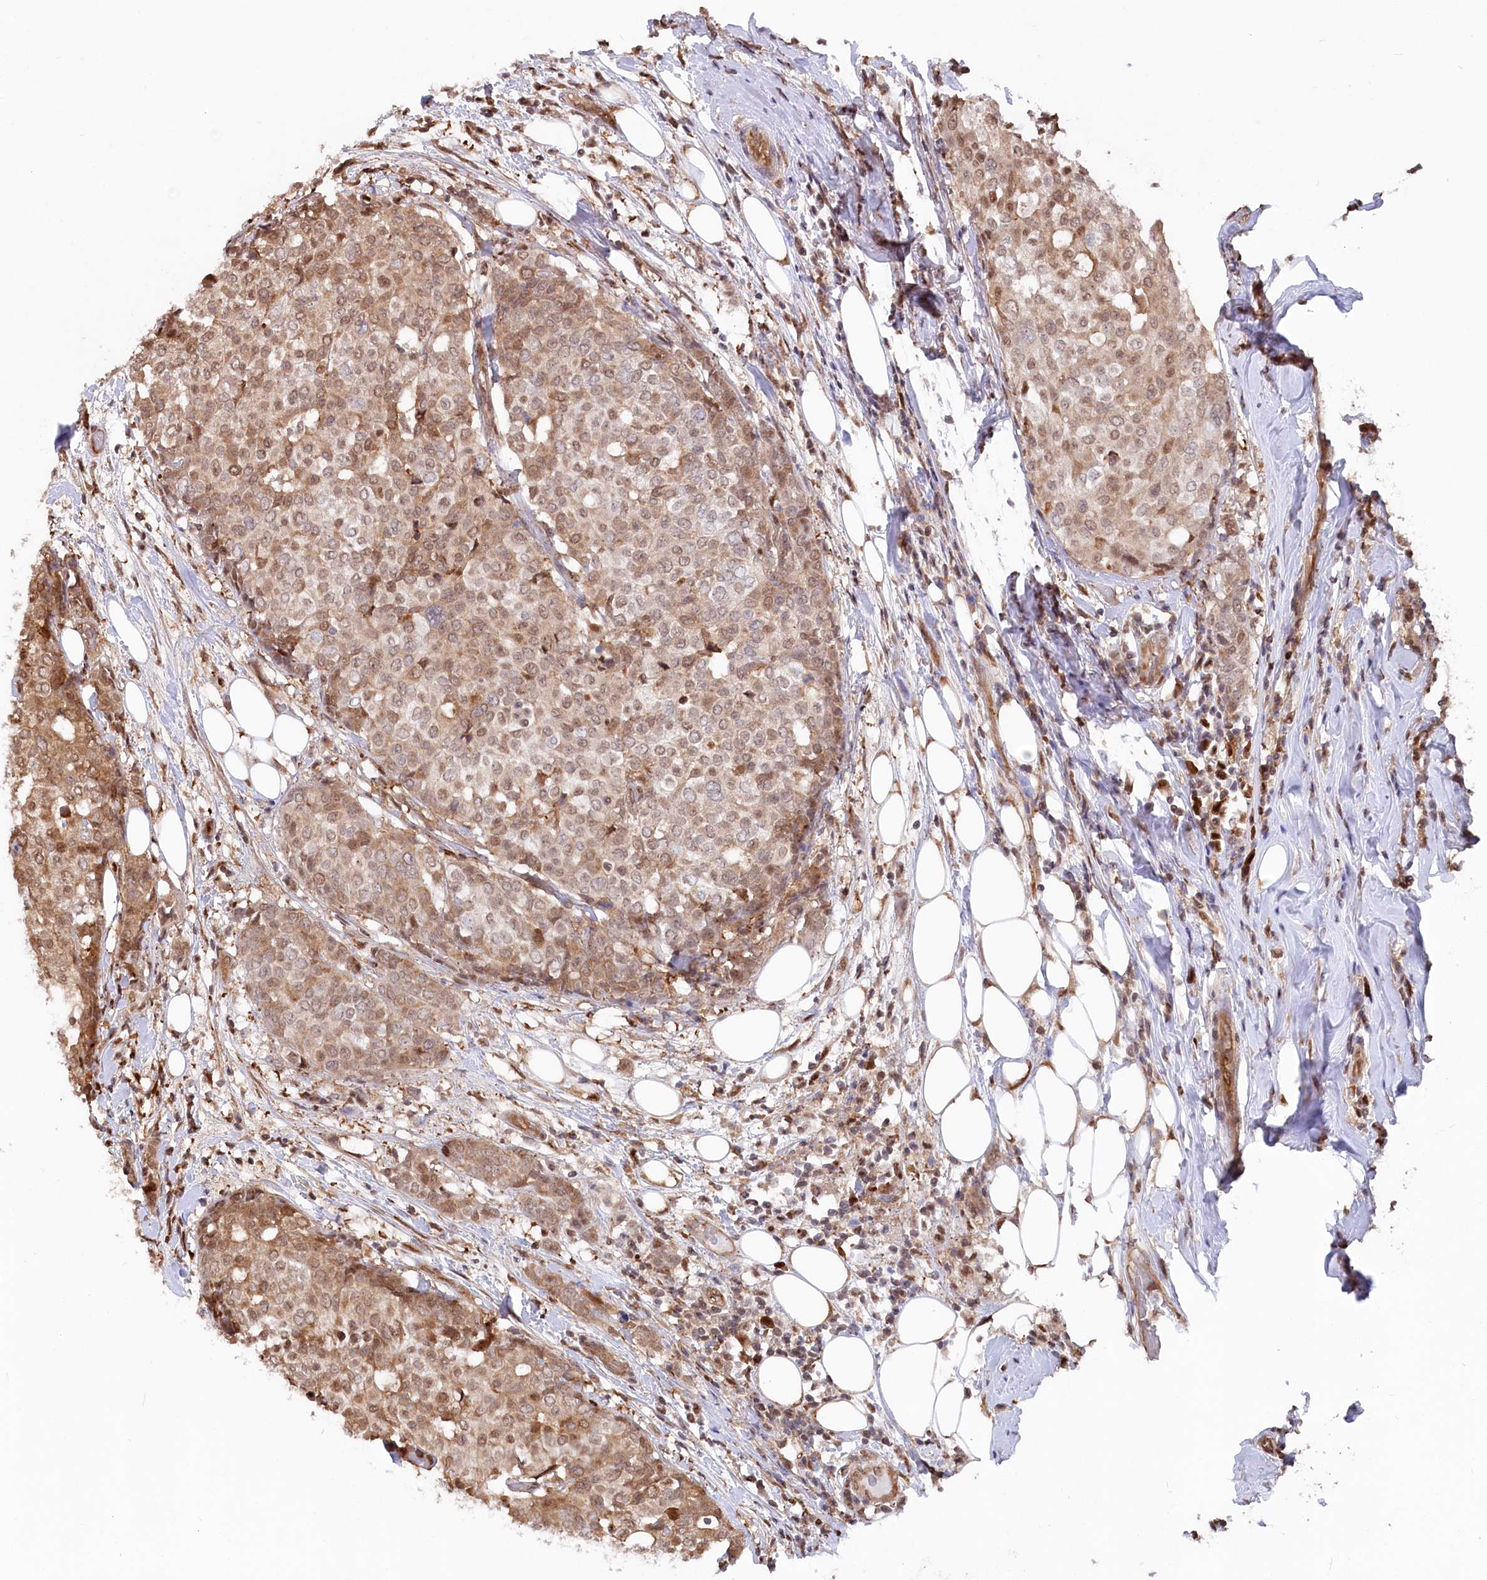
{"staining": {"intensity": "moderate", "quantity": "25%-75%", "location": "cytoplasmic/membranous,nuclear"}, "tissue": "breast cancer", "cell_type": "Tumor cells", "image_type": "cancer", "snomed": [{"axis": "morphology", "description": "Lobular carcinoma"}, {"axis": "topography", "description": "Breast"}], "caption": "Breast lobular carcinoma stained with DAB immunohistochemistry (IHC) exhibits medium levels of moderate cytoplasmic/membranous and nuclear expression in about 25%-75% of tumor cells.", "gene": "PSMA1", "patient": {"sex": "female", "age": 51}}